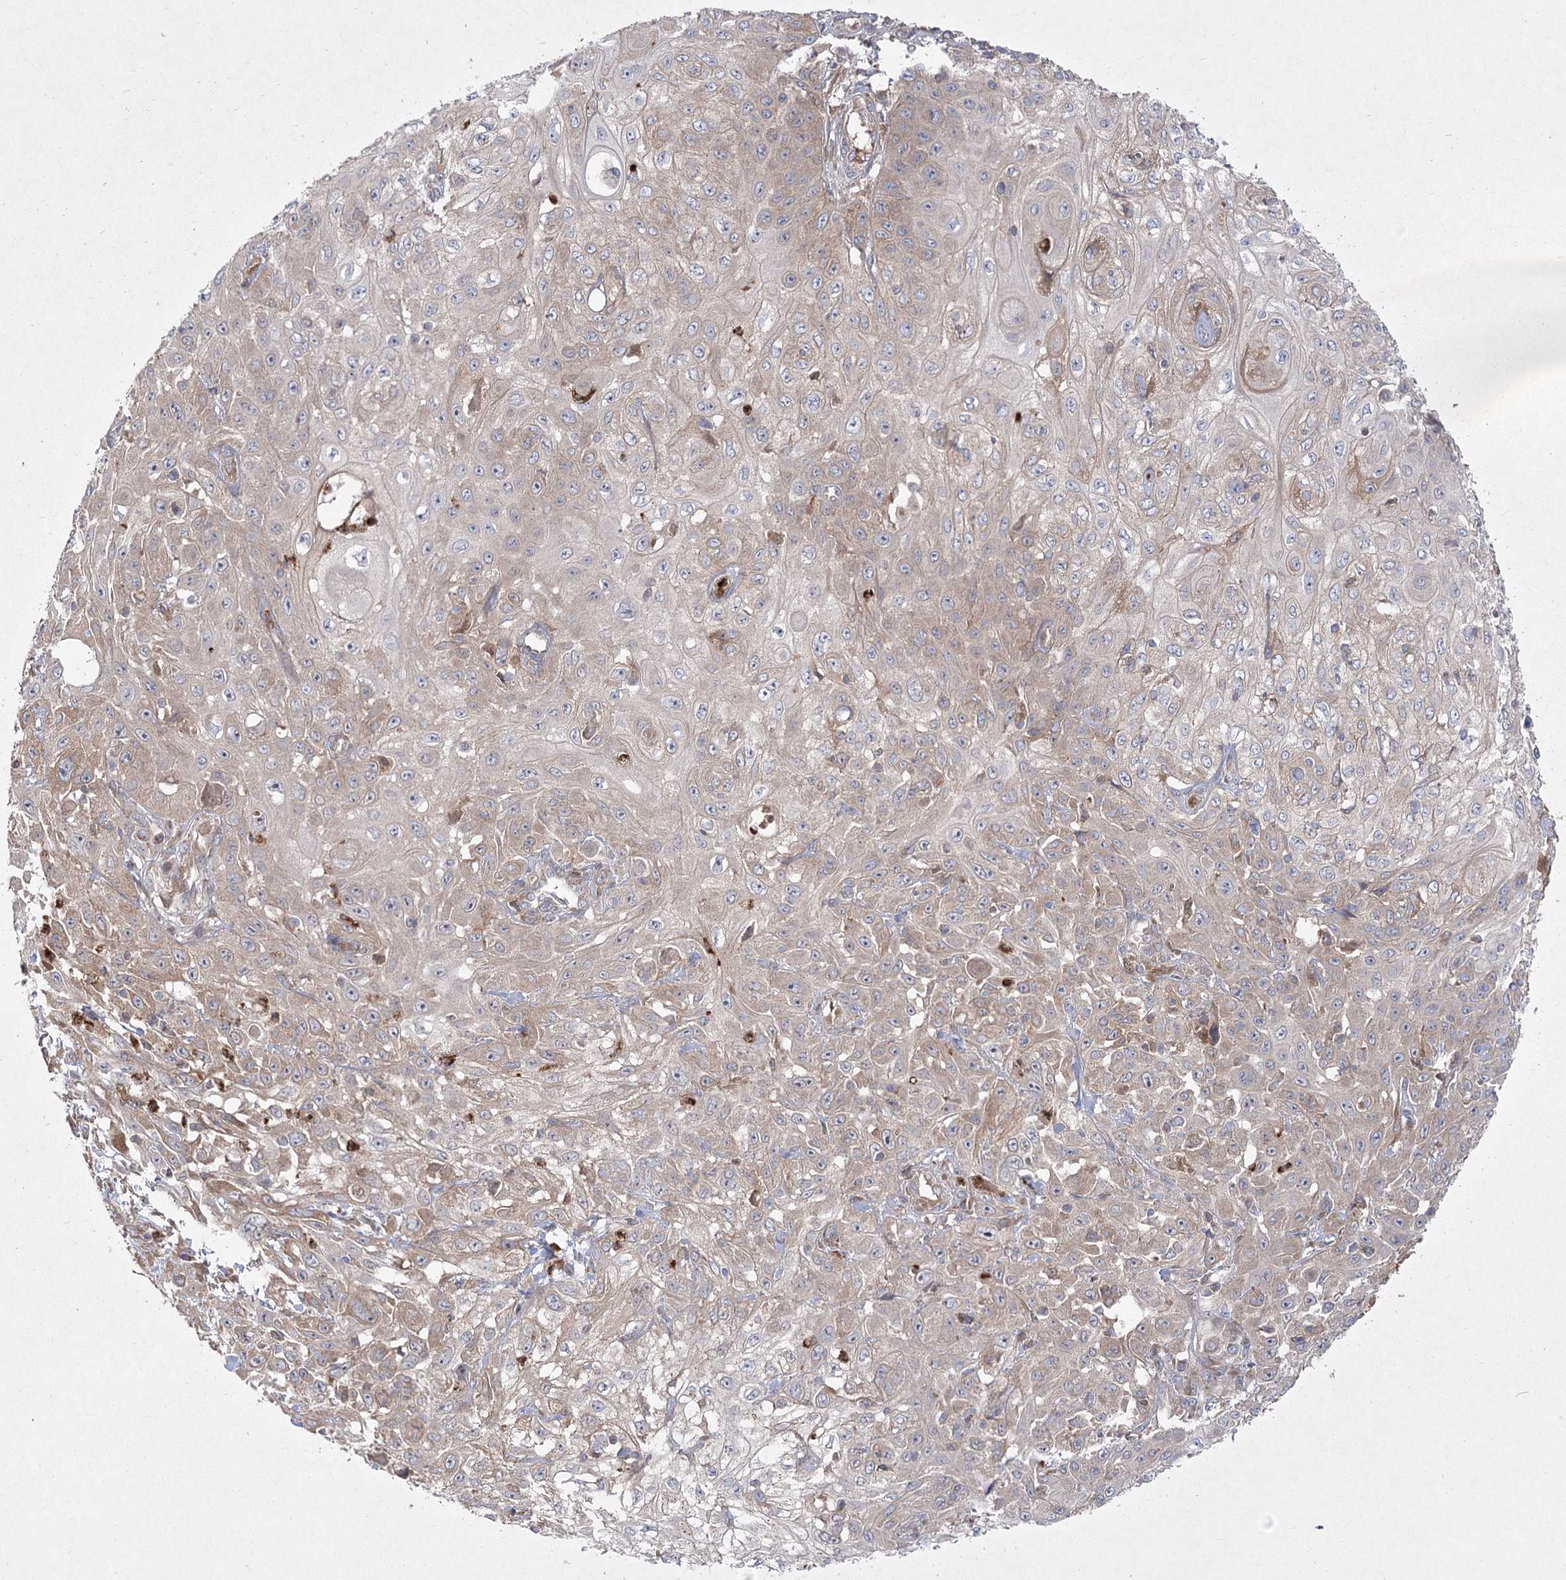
{"staining": {"intensity": "weak", "quantity": "<25%", "location": "cytoplasmic/membranous"}, "tissue": "skin cancer", "cell_type": "Tumor cells", "image_type": "cancer", "snomed": [{"axis": "morphology", "description": "Squamous cell carcinoma, NOS"}, {"axis": "morphology", "description": "Squamous cell carcinoma, metastatic, NOS"}, {"axis": "topography", "description": "Skin"}, {"axis": "topography", "description": "Lymph node"}], "caption": "Human skin cancer stained for a protein using IHC reveals no expression in tumor cells.", "gene": "PLEKHA5", "patient": {"sex": "male", "age": 75}}